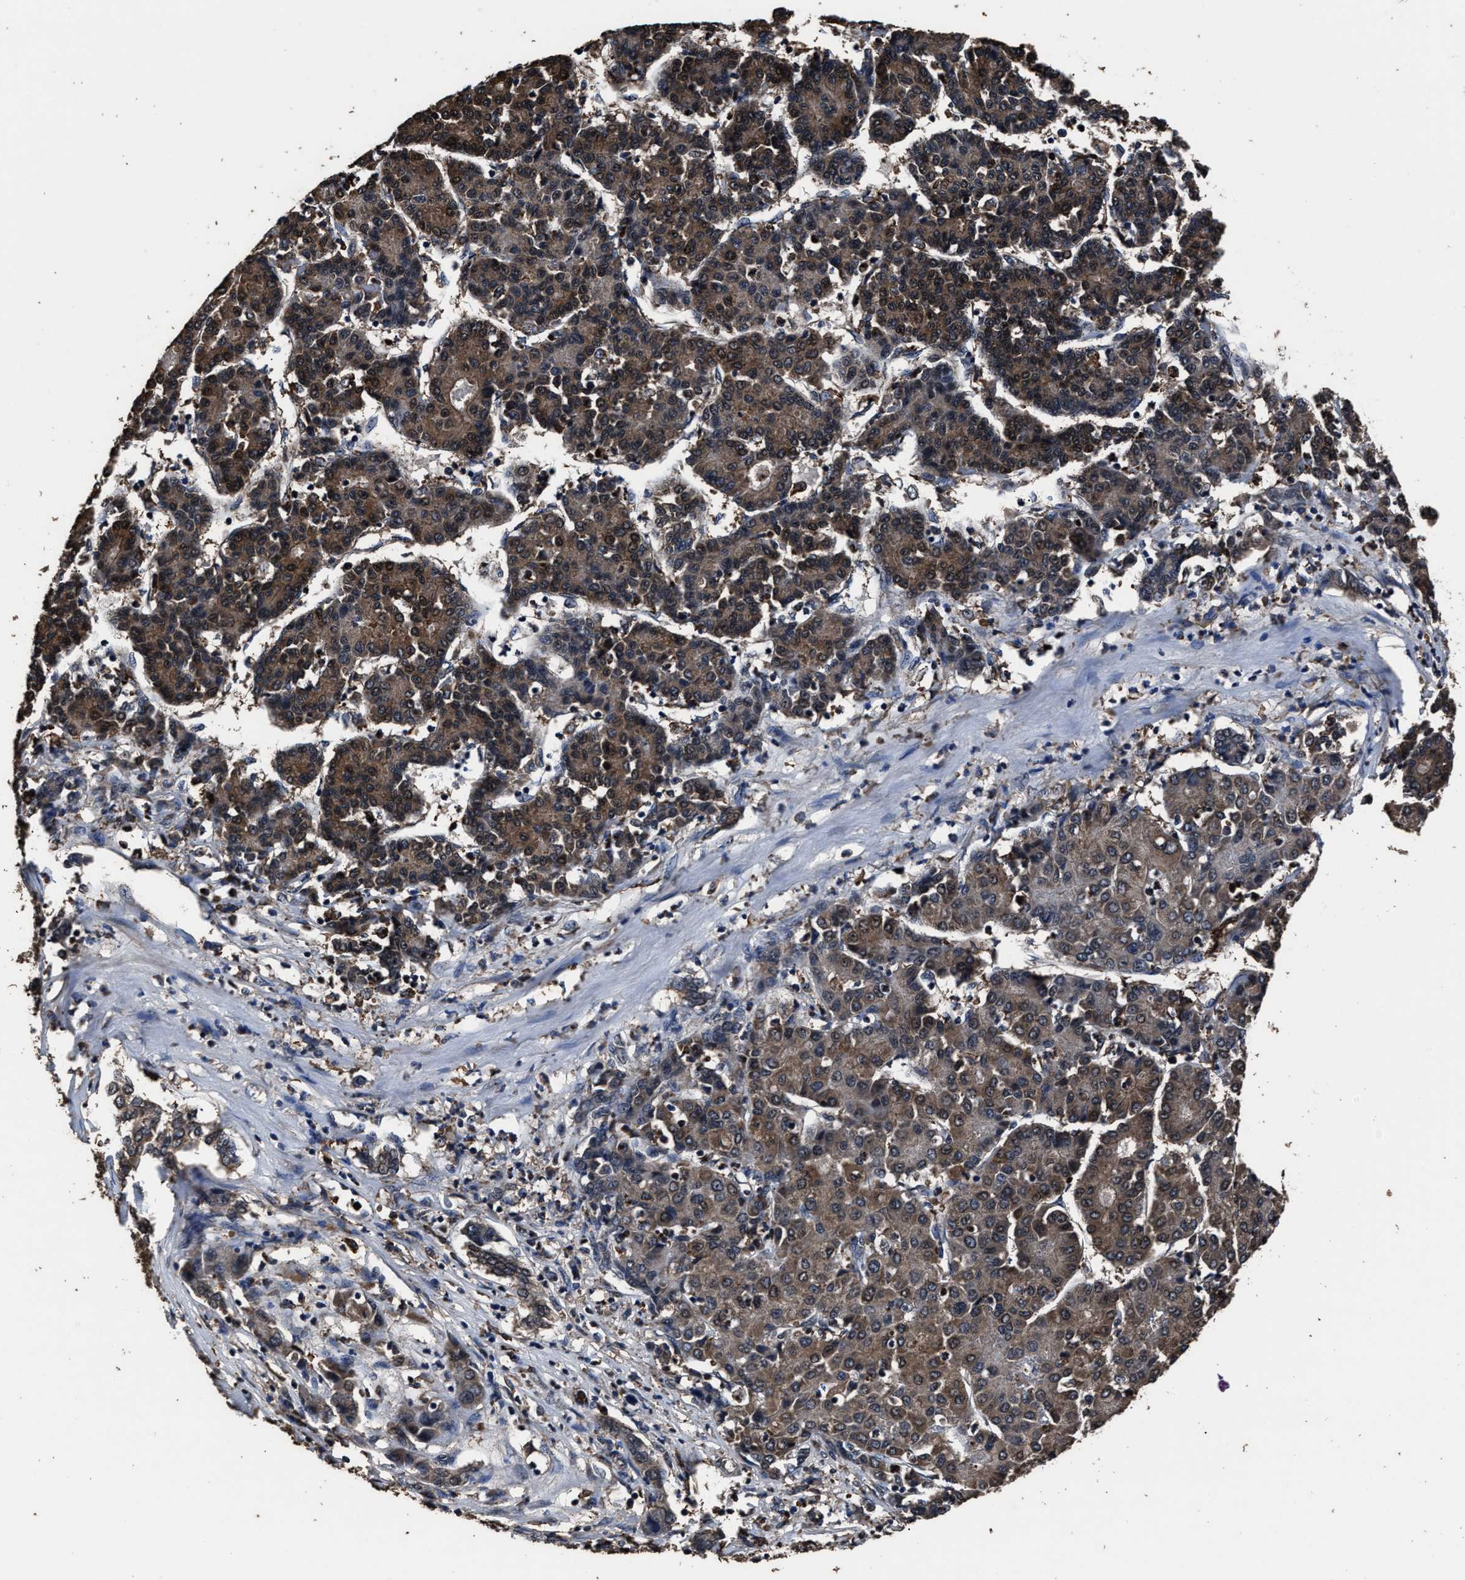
{"staining": {"intensity": "moderate", "quantity": ">75%", "location": "cytoplasmic/membranous"}, "tissue": "liver cancer", "cell_type": "Tumor cells", "image_type": "cancer", "snomed": [{"axis": "morphology", "description": "Carcinoma, Hepatocellular, NOS"}, {"axis": "topography", "description": "Liver"}], "caption": "IHC (DAB (3,3'-diaminobenzidine)) staining of liver hepatocellular carcinoma demonstrates moderate cytoplasmic/membranous protein expression in about >75% of tumor cells.", "gene": "RSBN1L", "patient": {"sex": "male", "age": 65}}